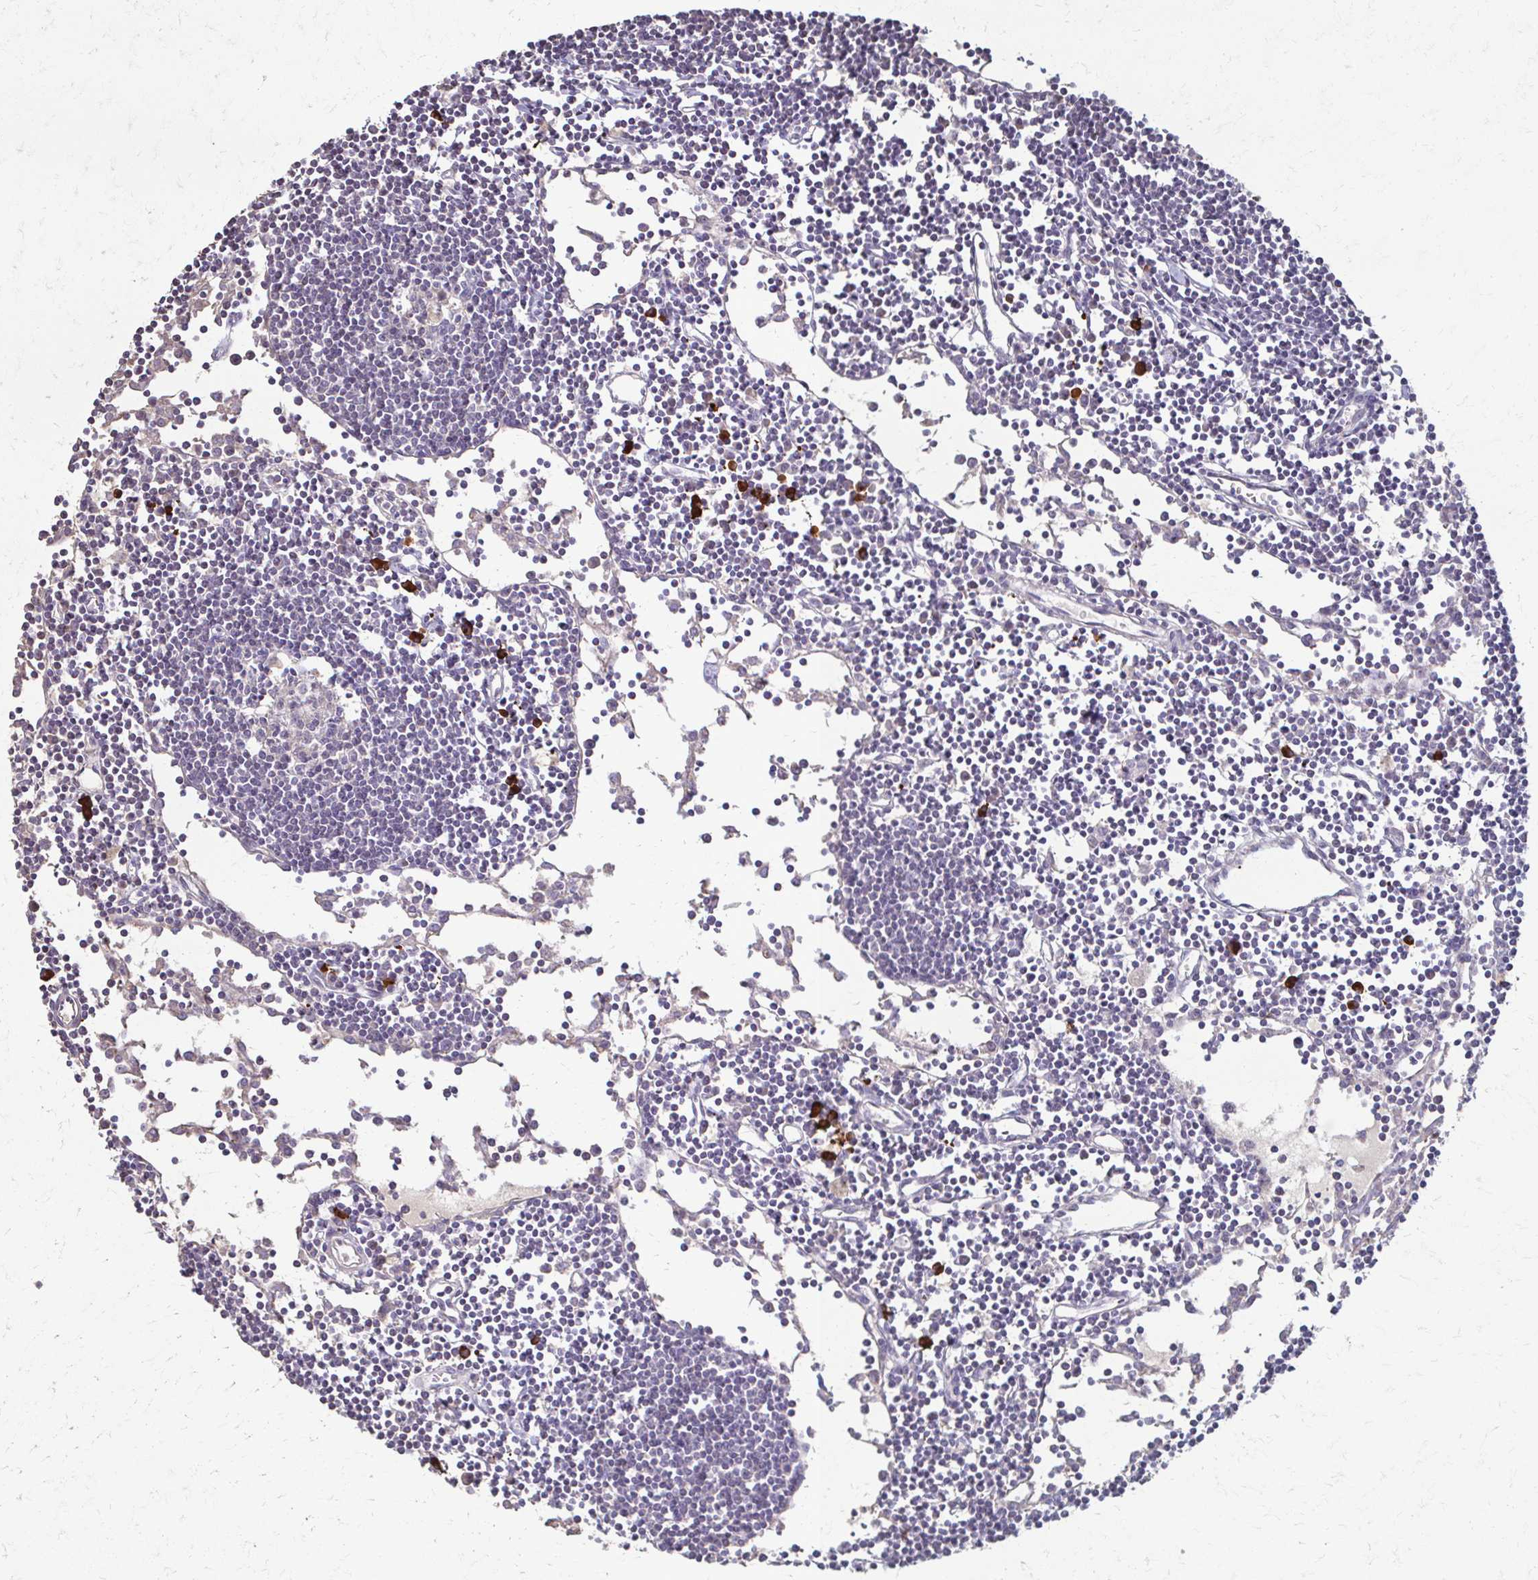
{"staining": {"intensity": "negative", "quantity": "none", "location": "none"}, "tissue": "lymph node", "cell_type": "Germinal center cells", "image_type": "normal", "snomed": [{"axis": "morphology", "description": "Normal tissue, NOS"}, {"axis": "topography", "description": "Lymph node"}], "caption": "Lymph node was stained to show a protein in brown. There is no significant staining in germinal center cells. (Brightfield microscopy of DAB (3,3'-diaminobenzidine) immunohistochemistry at high magnification).", "gene": "IL18BP", "patient": {"sex": "female", "age": 65}}